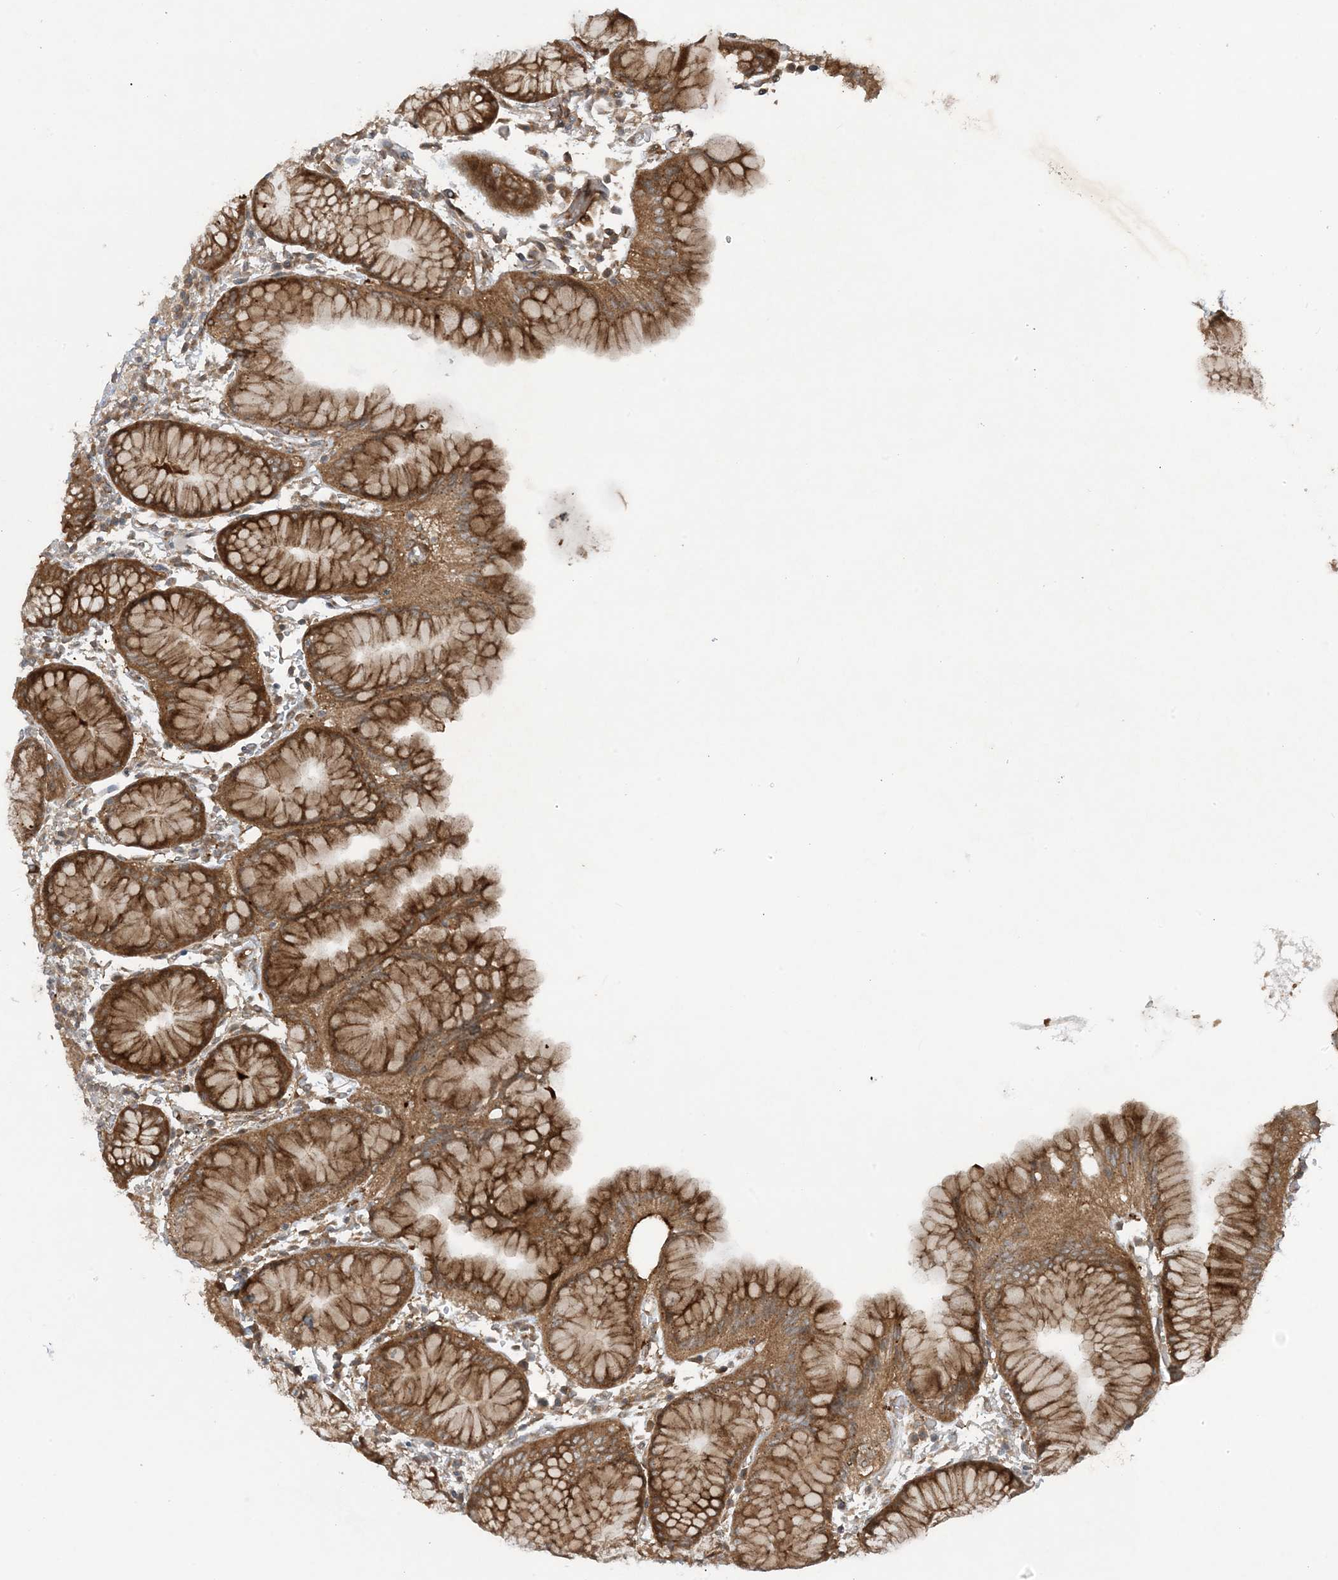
{"staining": {"intensity": "moderate", "quantity": ">75%", "location": "cytoplasmic/membranous"}, "tissue": "stomach", "cell_type": "Glandular cells", "image_type": "normal", "snomed": [{"axis": "morphology", "description": "Normal tissue, NOS"}, {"axis": "topography", "description": "Stomach"}, {"axis": "topography", "description": "Stomach, lower"}], "caption": "Stomach was stained to show a protein in brown. There is medium levels of moderate cytoplasmic/membranous expression in approximately >75% of glandular cells. (DAB IHC, brown staining for protein, blue staining for nuclei).", "gene": "STAM2", "patient": {"sex": "female", "age": 56}}